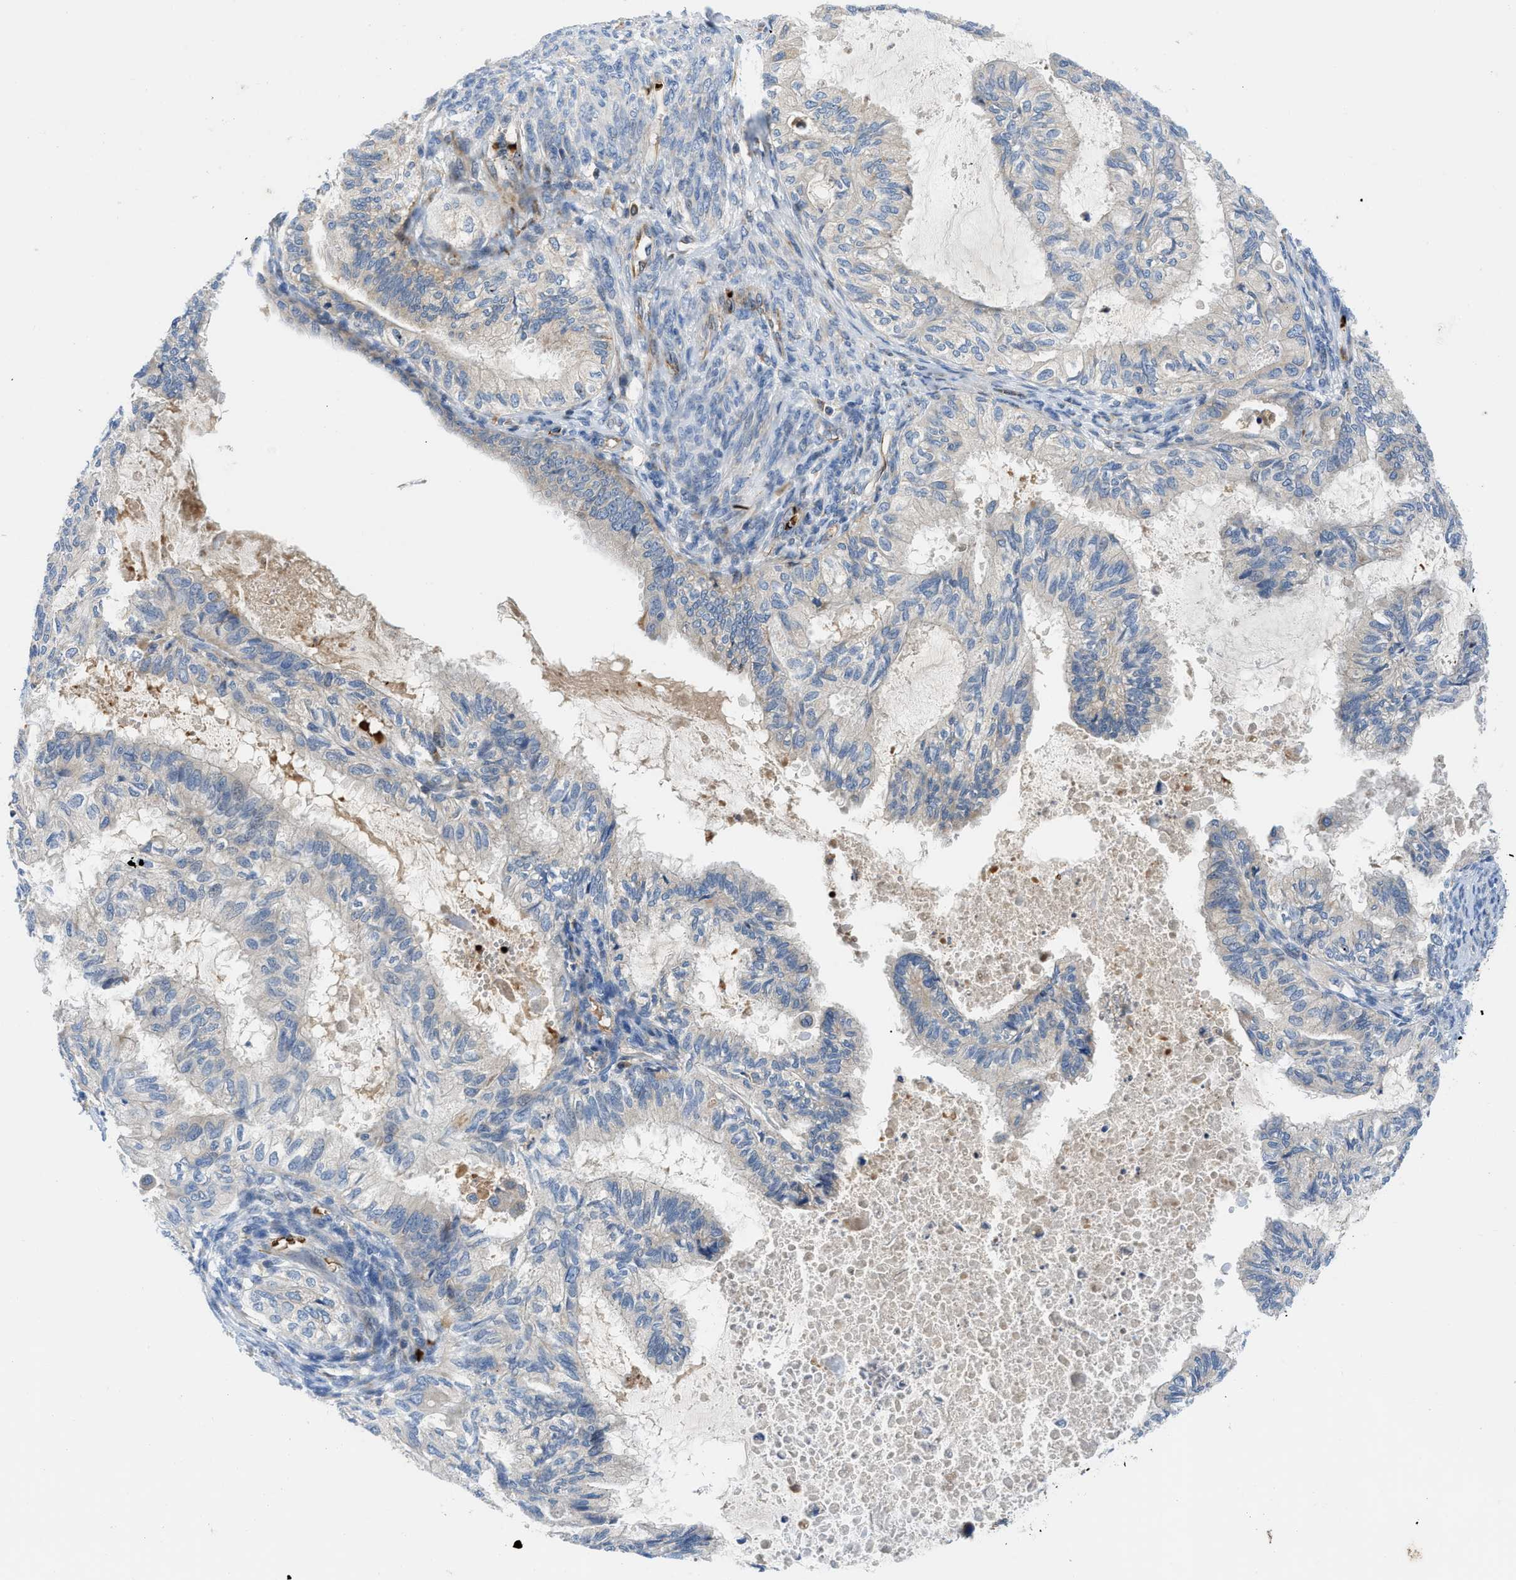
{"staining": {"intensity": "negative", "quantity": "none", "location": "none"}, "tissue": "cervical cancer", "cell_type": "Tumor cells", "image_type": "cancer", "snomed": [{"axis": "morphology", "description": "Normal tissue, NOS"}, {"axis": "morphology", "description": "Adenocarcinoma, NOS"}, {"axis": "topography", "description": "Cervix"}, {"axis": "topography", "description": "Endometrium"}], "caption": "Histopathology image shows no protein staining in tumor cells of cervical cancer tissue.", "gene": "ZNF831", "patient": {"sex": "female", "age": 86}}